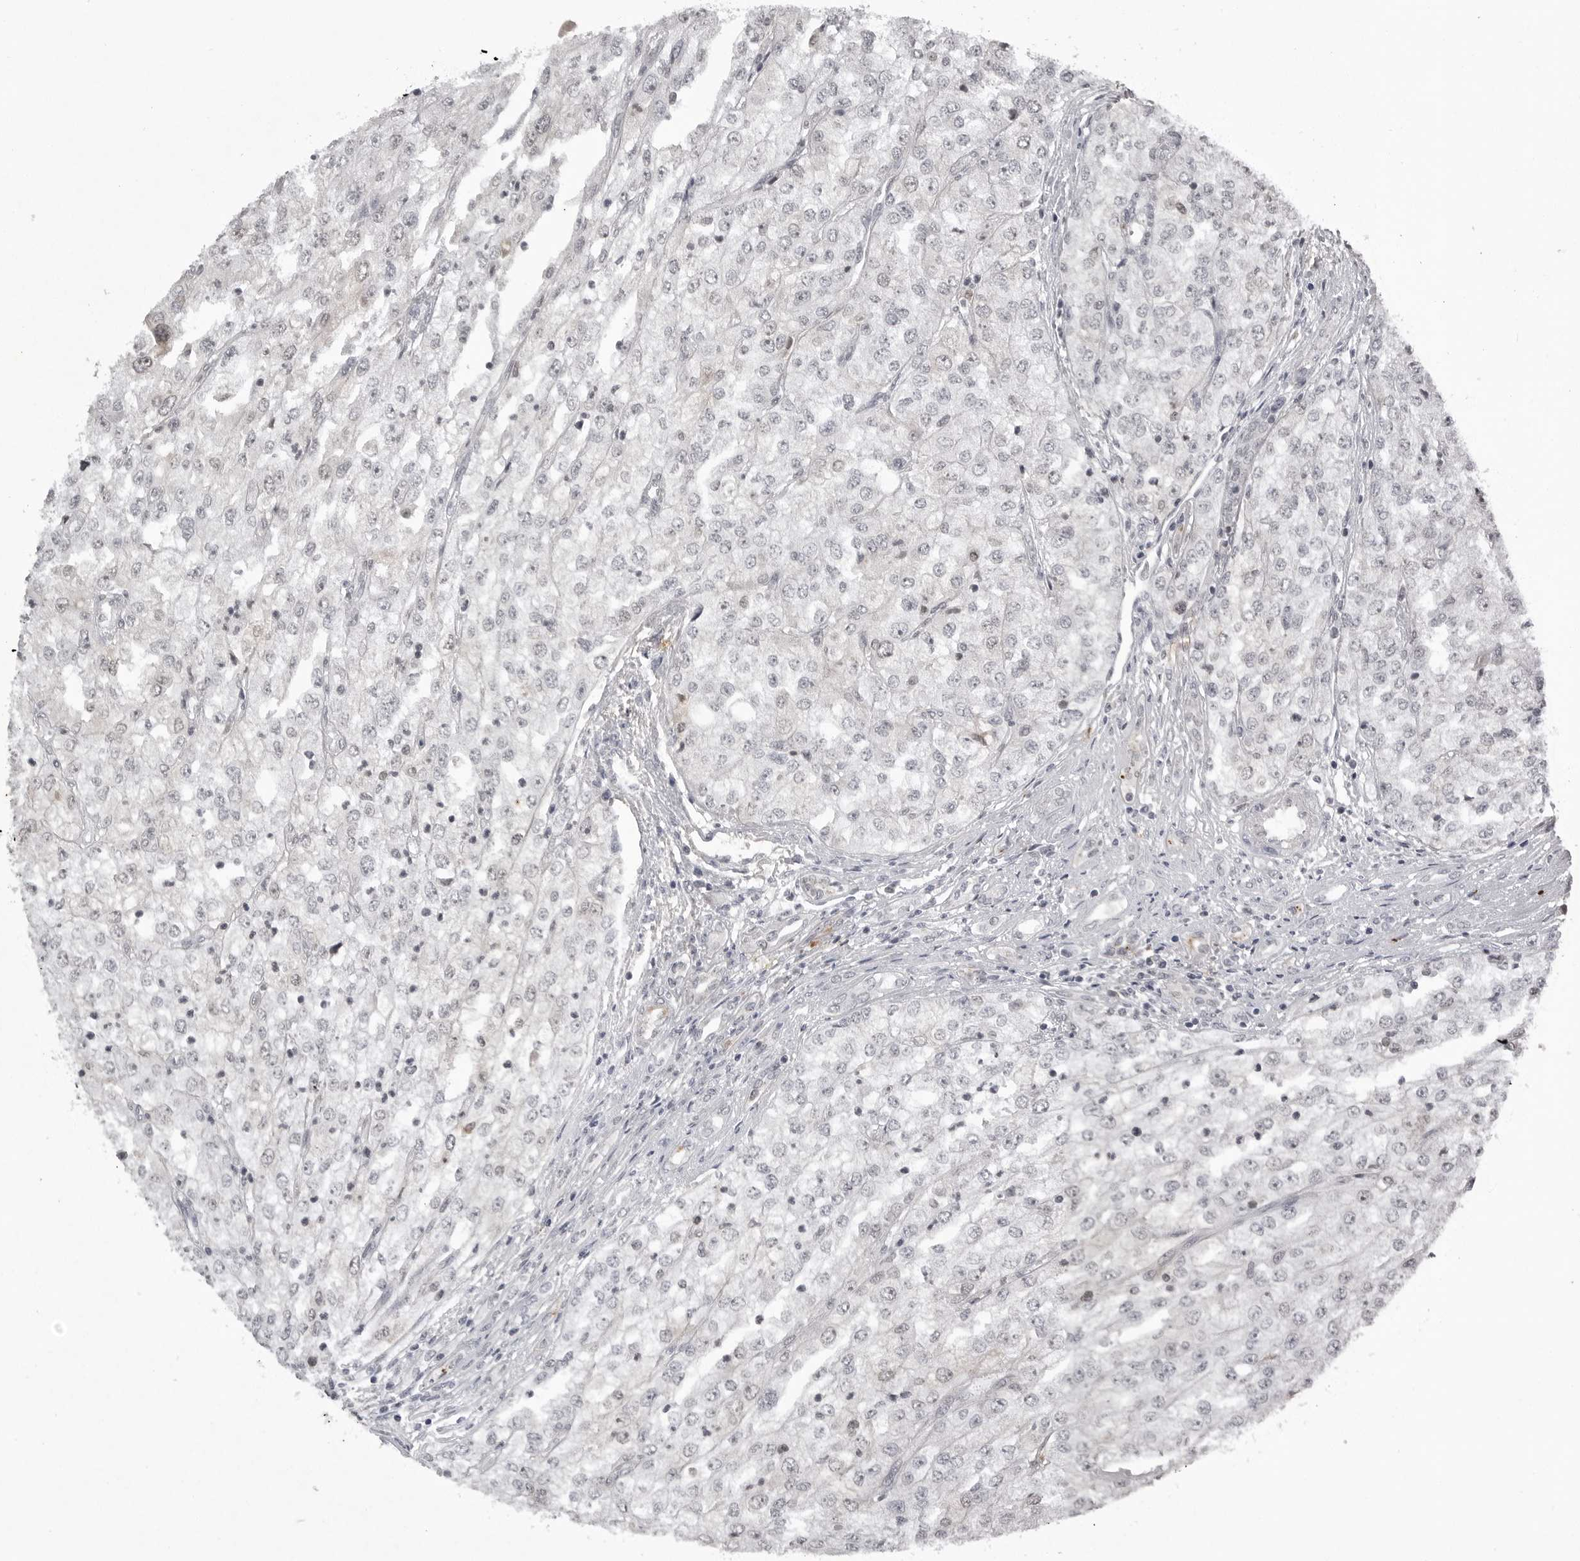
{"staining": {"intensity": "negative", "quantity": "none", "location": "none"}, "tissue": "renal cancer", "cell_type": "Tumor cells", "image_type": "cancer", "snomed": [{"axis": "morphology", "description": "Adenocarcinoma, NOS"}, {"axis": "topography", "description": "Kidney"}], "caption": "Tumor cells are negative for brown protein staining in renal cancer (adenocarcinoma). Brightfield microscopy of IHC stained with DAB (3,3'-diaminobenzidine) (brown) and hematoxylin (blue), captured at high magnification.", "gene": "RRM1", "patient": {"sex": "female", "age": 54}}